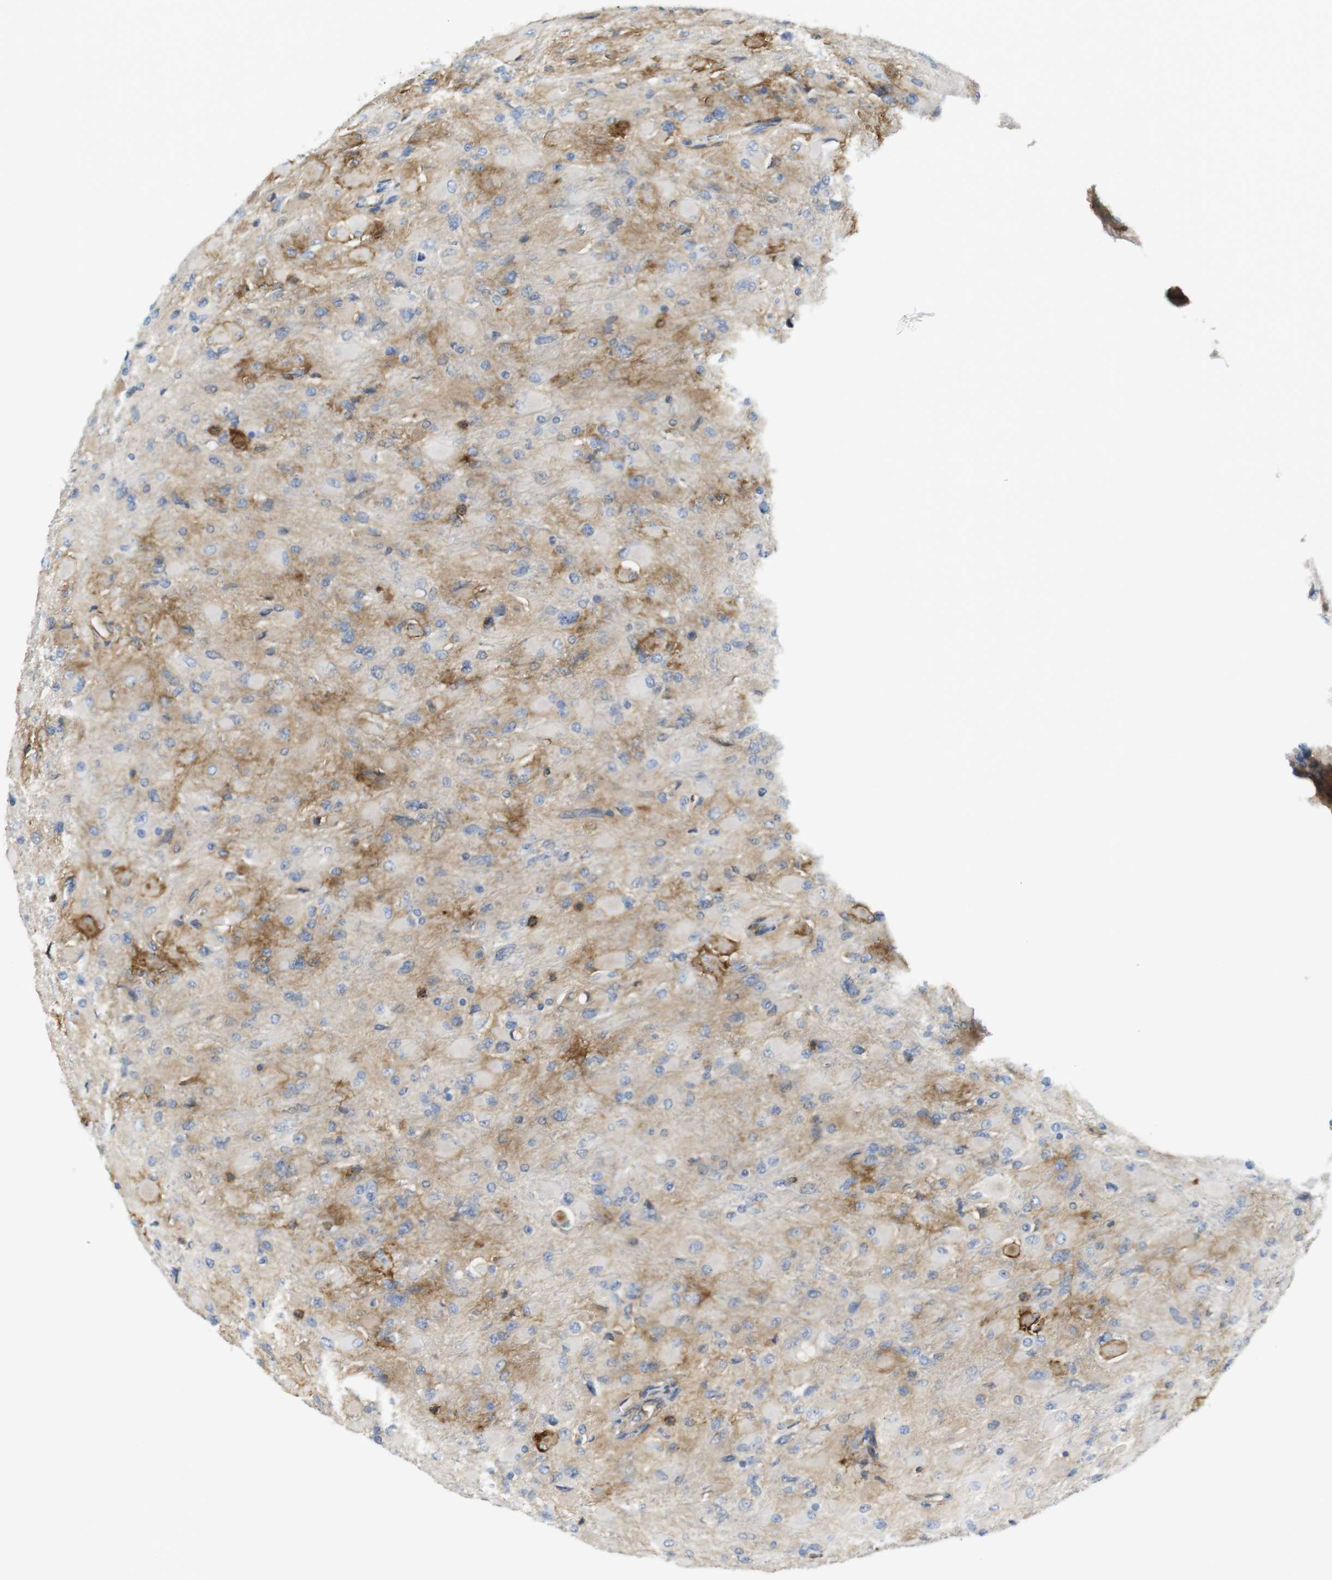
{"staining": {"intensity": "moderate", "quantity": "25%-75%", "location": "cytoplasmic/membranous"}, "tissue": "glioma", "cell_type": "Tumor cells", "image_type": "cancer", "snomed": [{"axis": "morphology", "description": "Glioma, malignant, High grade"}, {"axis": "topography", "description": "Cerebral cortex"}], "caption": "Approximately 25%-75% of tumor cells in human glioma demonstrate moderate cytoplasmic/membranous protein staining as visualized by brown immunohistochemical staining.", "gene": "F2R", "patient": {"sex": "female", "age": 36}}